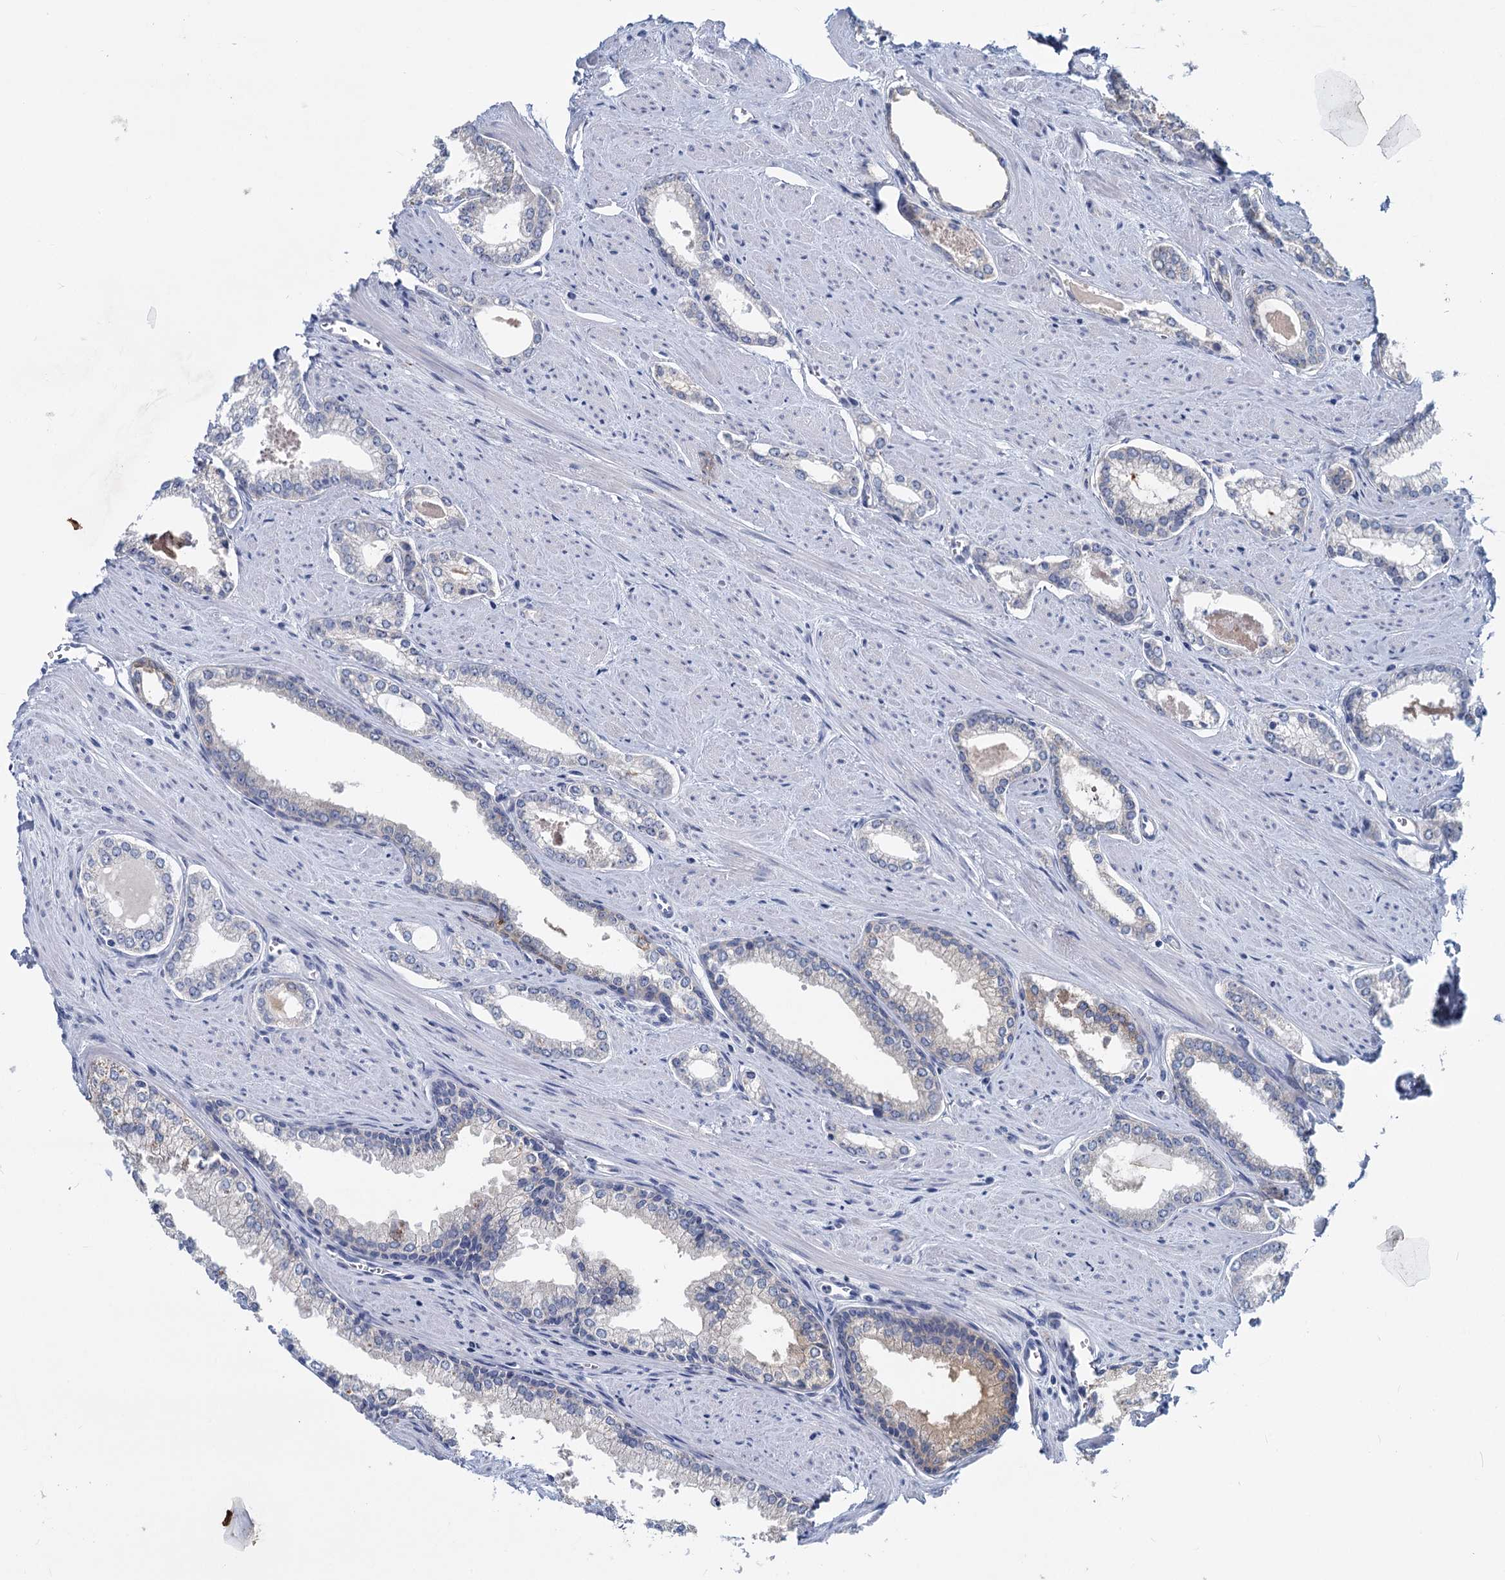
{"staining": {"intensity": "negative", "quantity": "none", "location": "none"}, "tissue": "prostate cancer", "cell_type": "Tumor cells", "image_type": "cancer", "snomed": [{"axis": "morphology", "description": "Adenocarcinoma, Low grade"}, {"axis": "topography", "description": "Prostate and seminal vesicle, NOS"}], "caption": "The image reveals no significant staining in tumor cells of low-grade adenocarcinoma (prostate).", "gene": "INSC", "patient": {"sex": "male", "age": 60}}